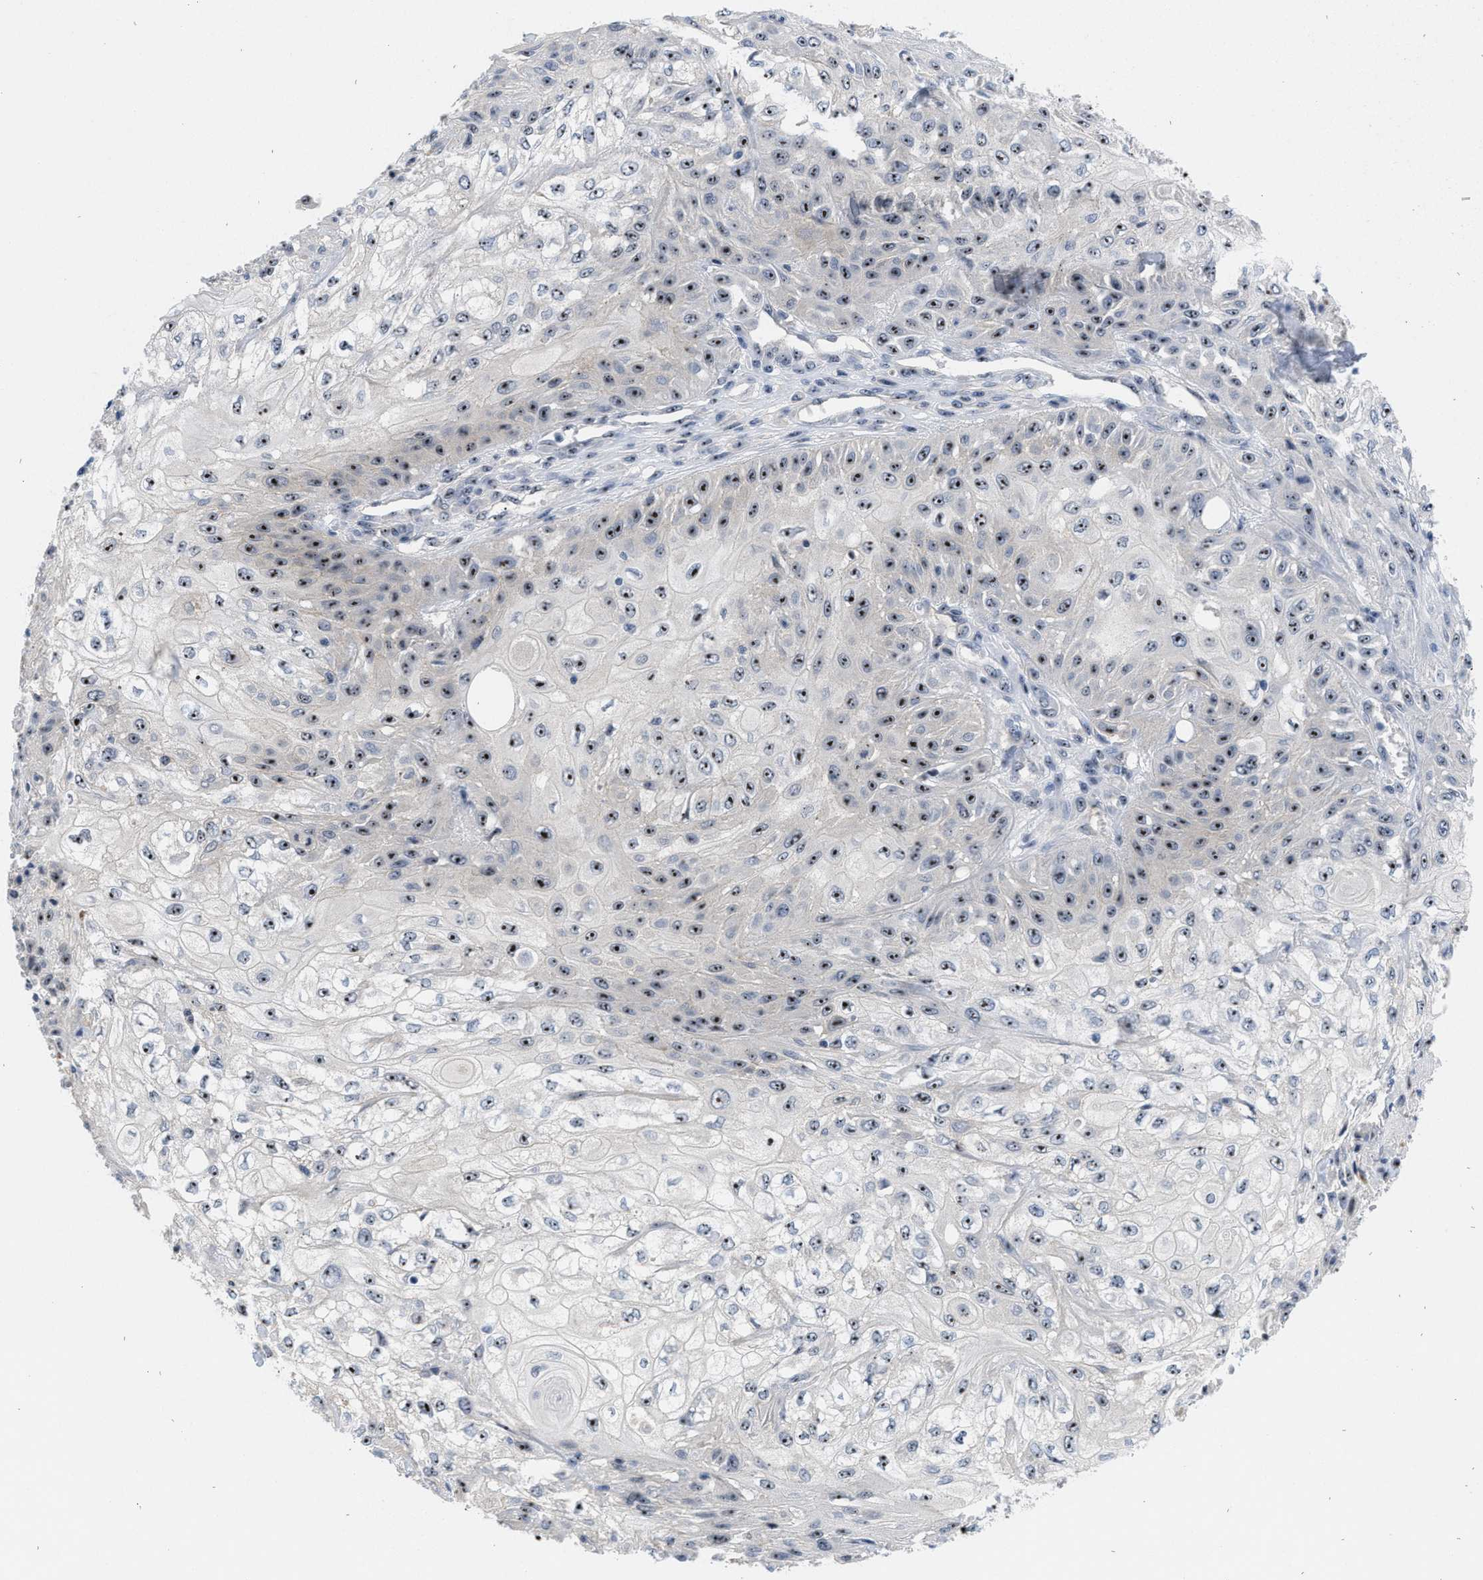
{"staining": {"intensity": "strong", "quantity": ">75%", "location": "nuclear"}, "tissue": "skin cancer", "cell_type": "Tumor cells", "image_type": "cancer", "snomed": [{"axis": "morphology", "description": "Squamous cell carcinoma, NOS"}, {"axis": "morphology", "description": "Squamous cell carcinoma, metastatic, NOS"}, {"axis": "topography", "description": "Skin"}, {"axis": "topography", "description": "Lymph node"}], "caption": "Squamous cell carcinoma (skin) stained with DAB immunohistochemistry demonstrates high levels of strong nuclear expression in about >75% of tumor cells.", "gene": "NOP58", "patient": {"sex": "male", "age": 75}}